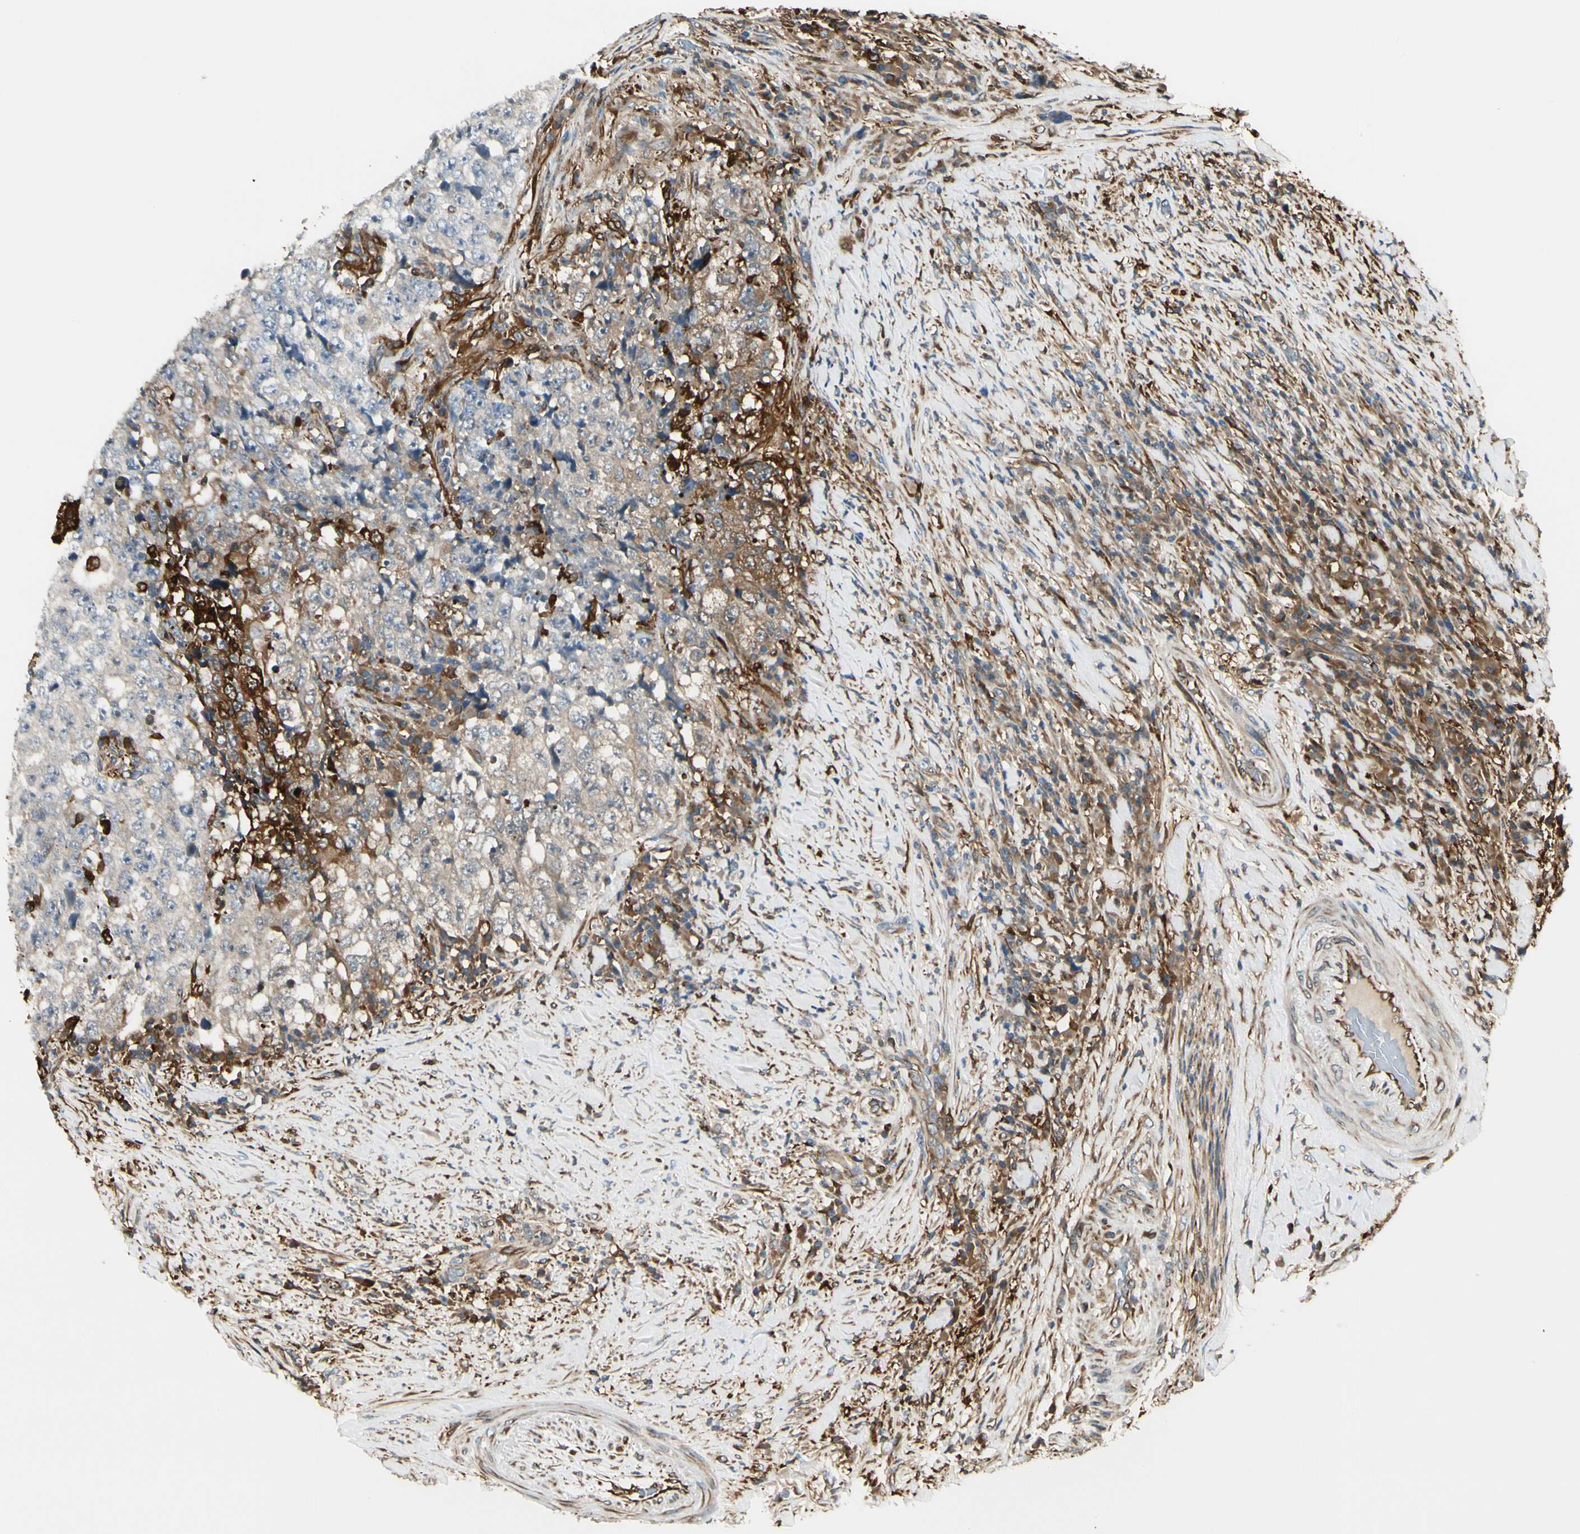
{"staining": {"intensity": "moderate", "quantity": "25%-75%", "location": "cytoplasmic/membranous"}, "tissue": "testis cancer", "cell_type": "Tumor cells", "image_type": "cancer", "snomed": [{"axis": "morphology", "description": "Necrosis, NOS"}, {"axis": "morphology", "description": "Carcinoma, Embryonal, NOS"}, {"axis": "topography", "description": "Testis"}], "caption": "IHC histopathology image of neoplastic tissue: testis cancer stained using immunohistochemistry shows medium levels of moderate protein expression localized specifically in the cytoplasmic/membranous of tumor cells, appearing as a cytoplasmic/membranous brown color.", "gene": "FTH1", "patient": {"sex": "male", "age": 19}}